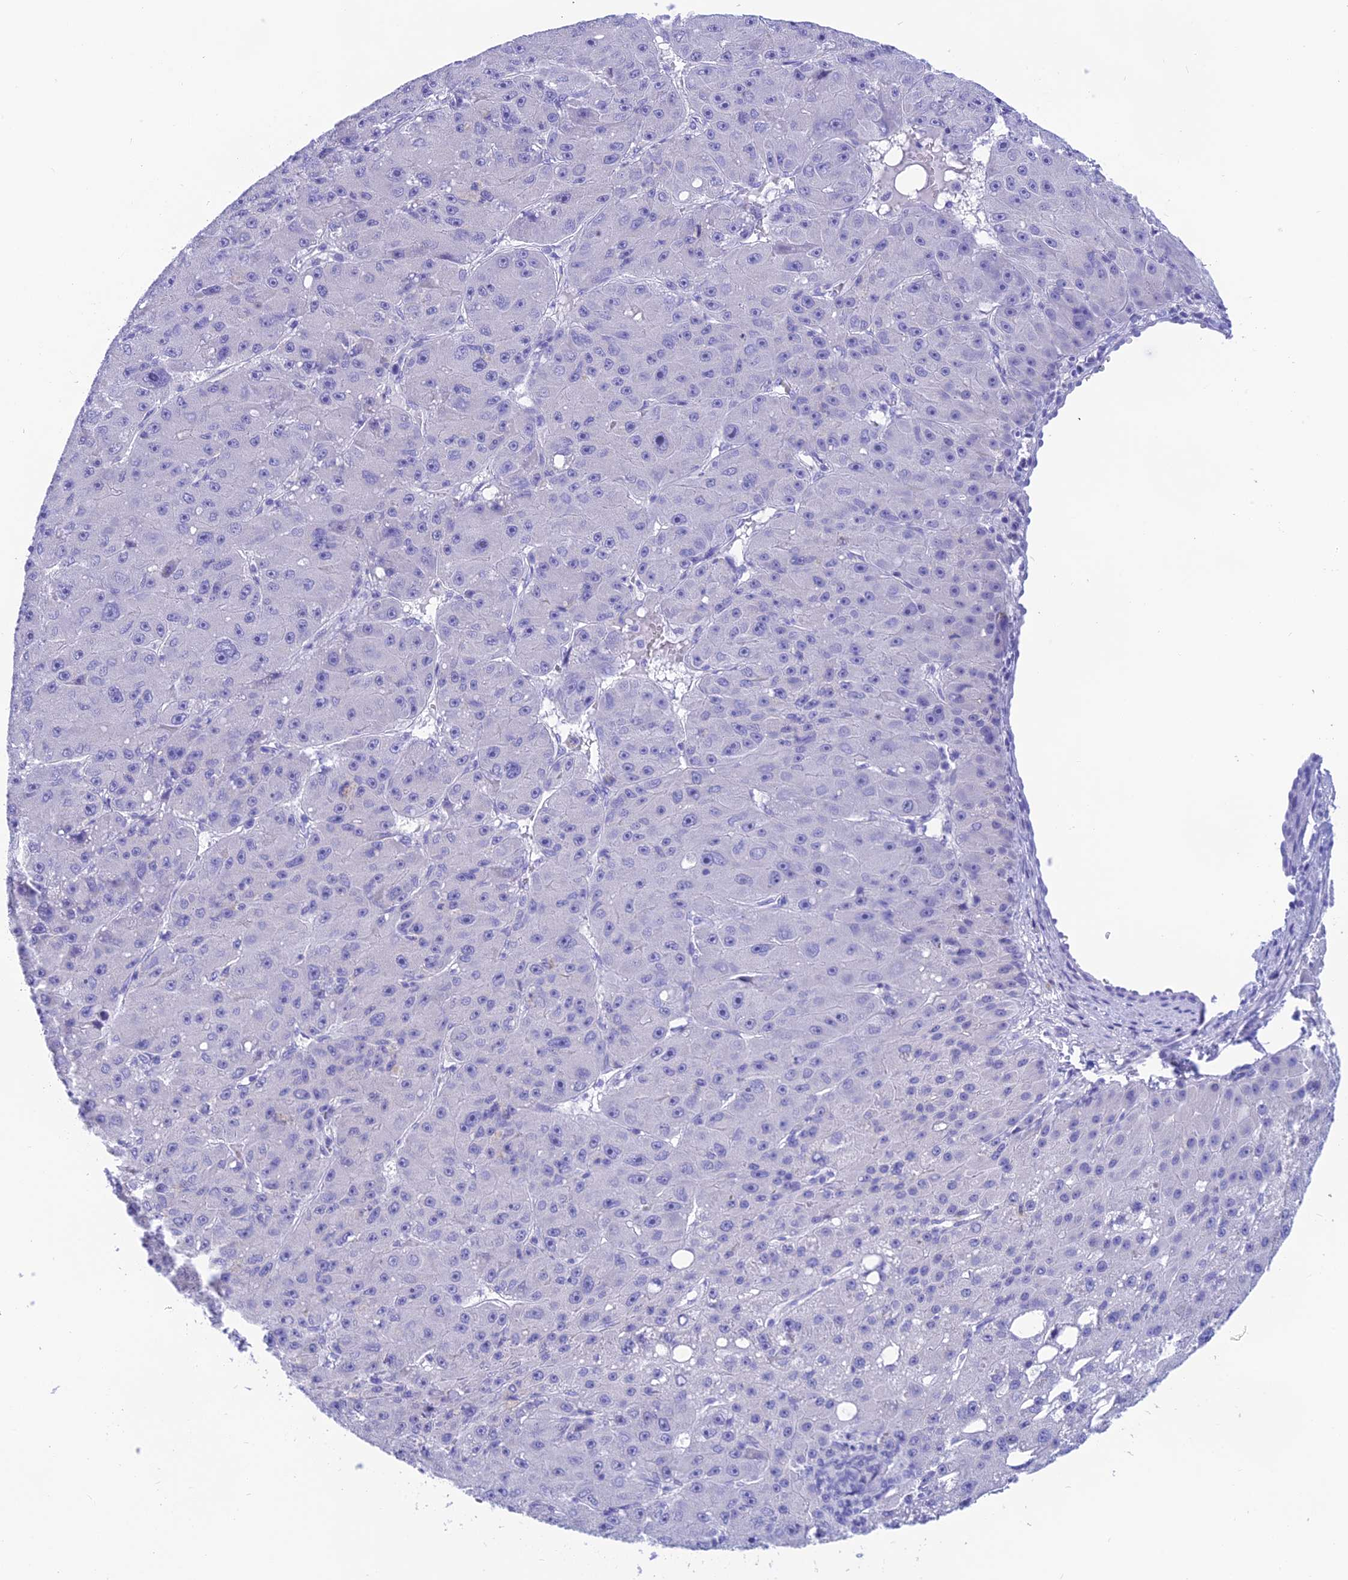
{"staining": {"intensity": "negative", "quantity": "none", "location": "none"}, "tissue": "liver cancer", "cell_type": "Tumor cells", "image_type": "cancer", "snomed": [{"axis": "morphology", "description": "Carcinoma, Hepatocellular, NOS"}, {"axis": "topography", "description": "Liver"}], "caption": "Immunohistochemical staining of hepatocellular carcinoma (liver) demonstrates no significant staining in tumor cells. (Immunohistochemistry, brightfield microscopy, high magnification).", "gene": "KDELR3", "patient": {"sex": "male", "age": 67}}